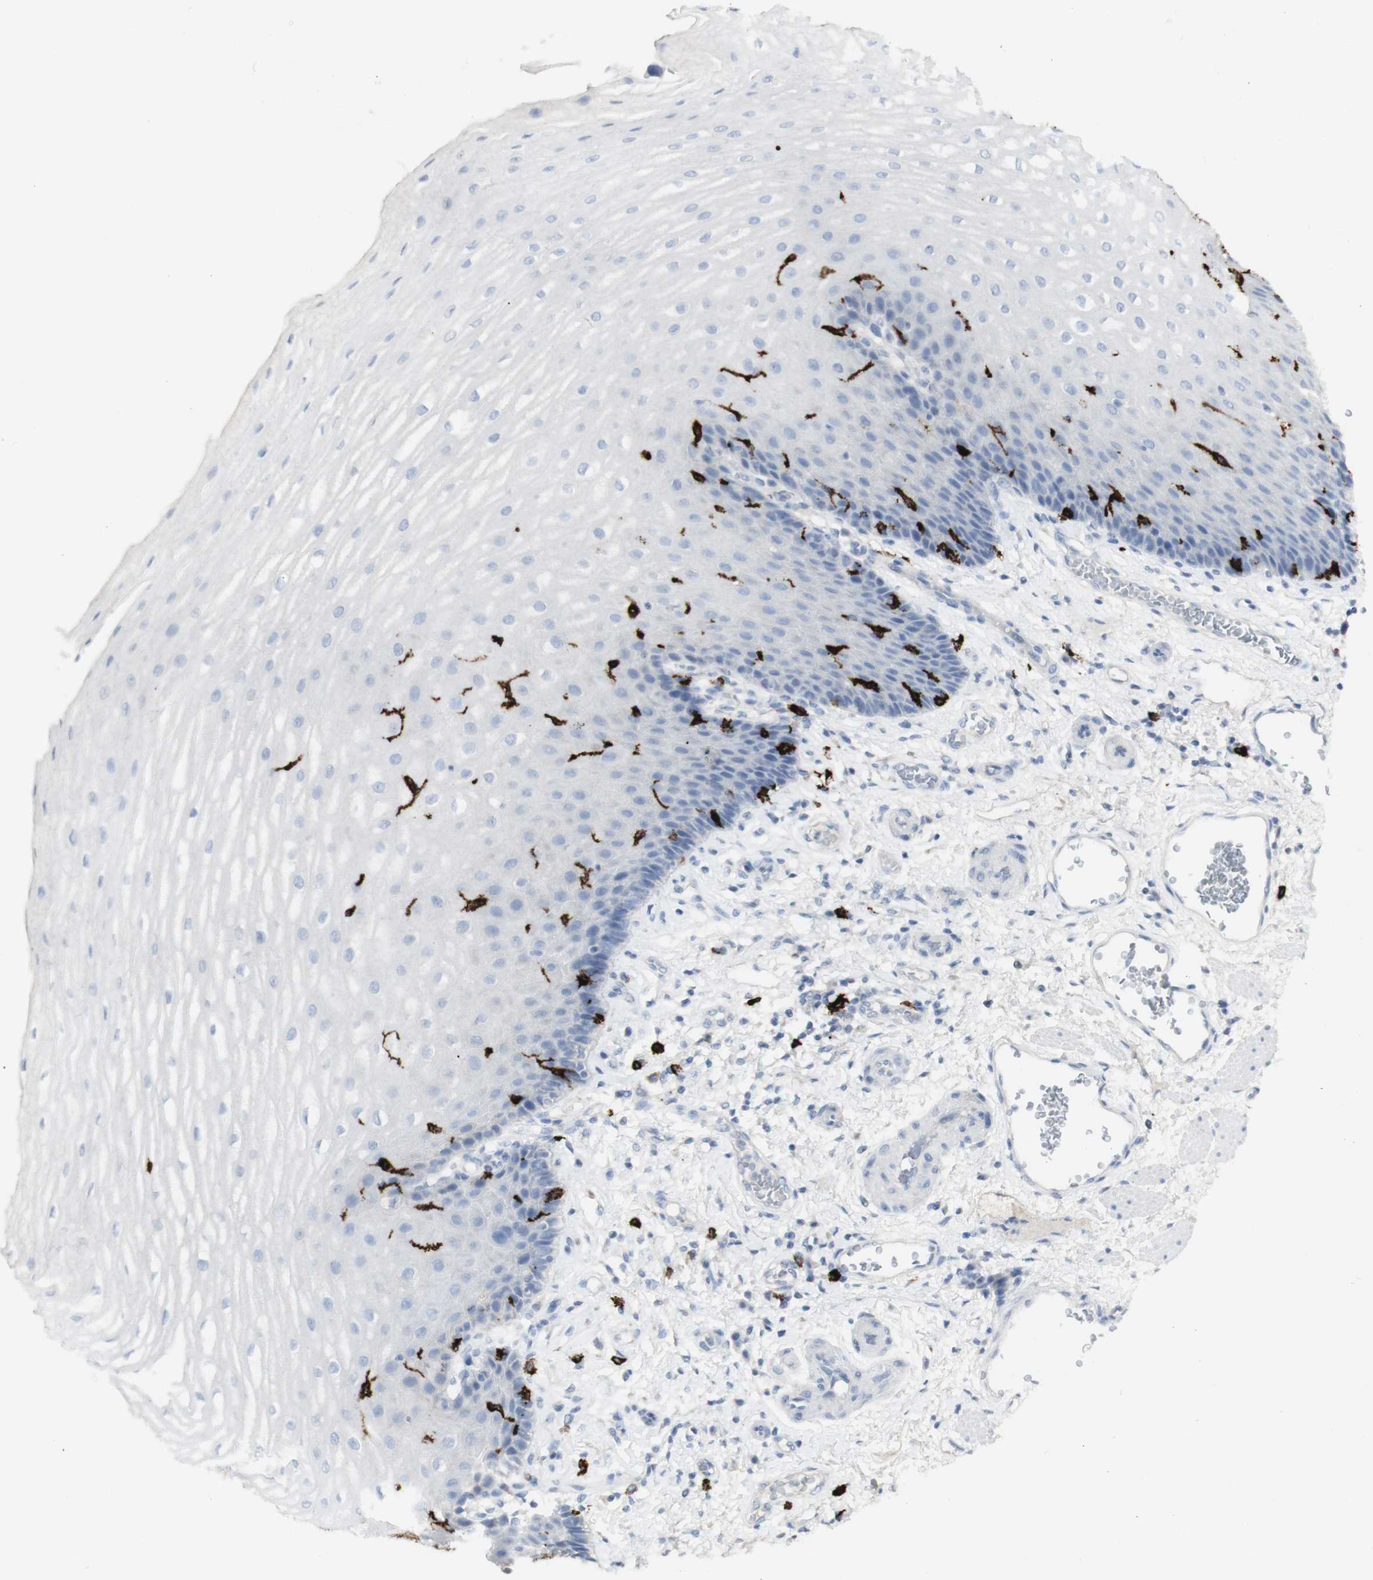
{"staining": {"intensity": "negative", "quantity": "none", "location": "none"}, "tissue": "esophagus", "cell_type": "Squamous epithelial cells", "image_type": "normal", "snomed": [{"axis": "morphology", "description": "Normal tissue, NOS"}, {"axis": "topography", "description": "Esophagus"}], "caption": "The immunohistochemistry micrograph has no significant expression in squamous epithelial cells of esophagus.", "gene": "CD207", "patient": {"sex": "male", "age": 54}}